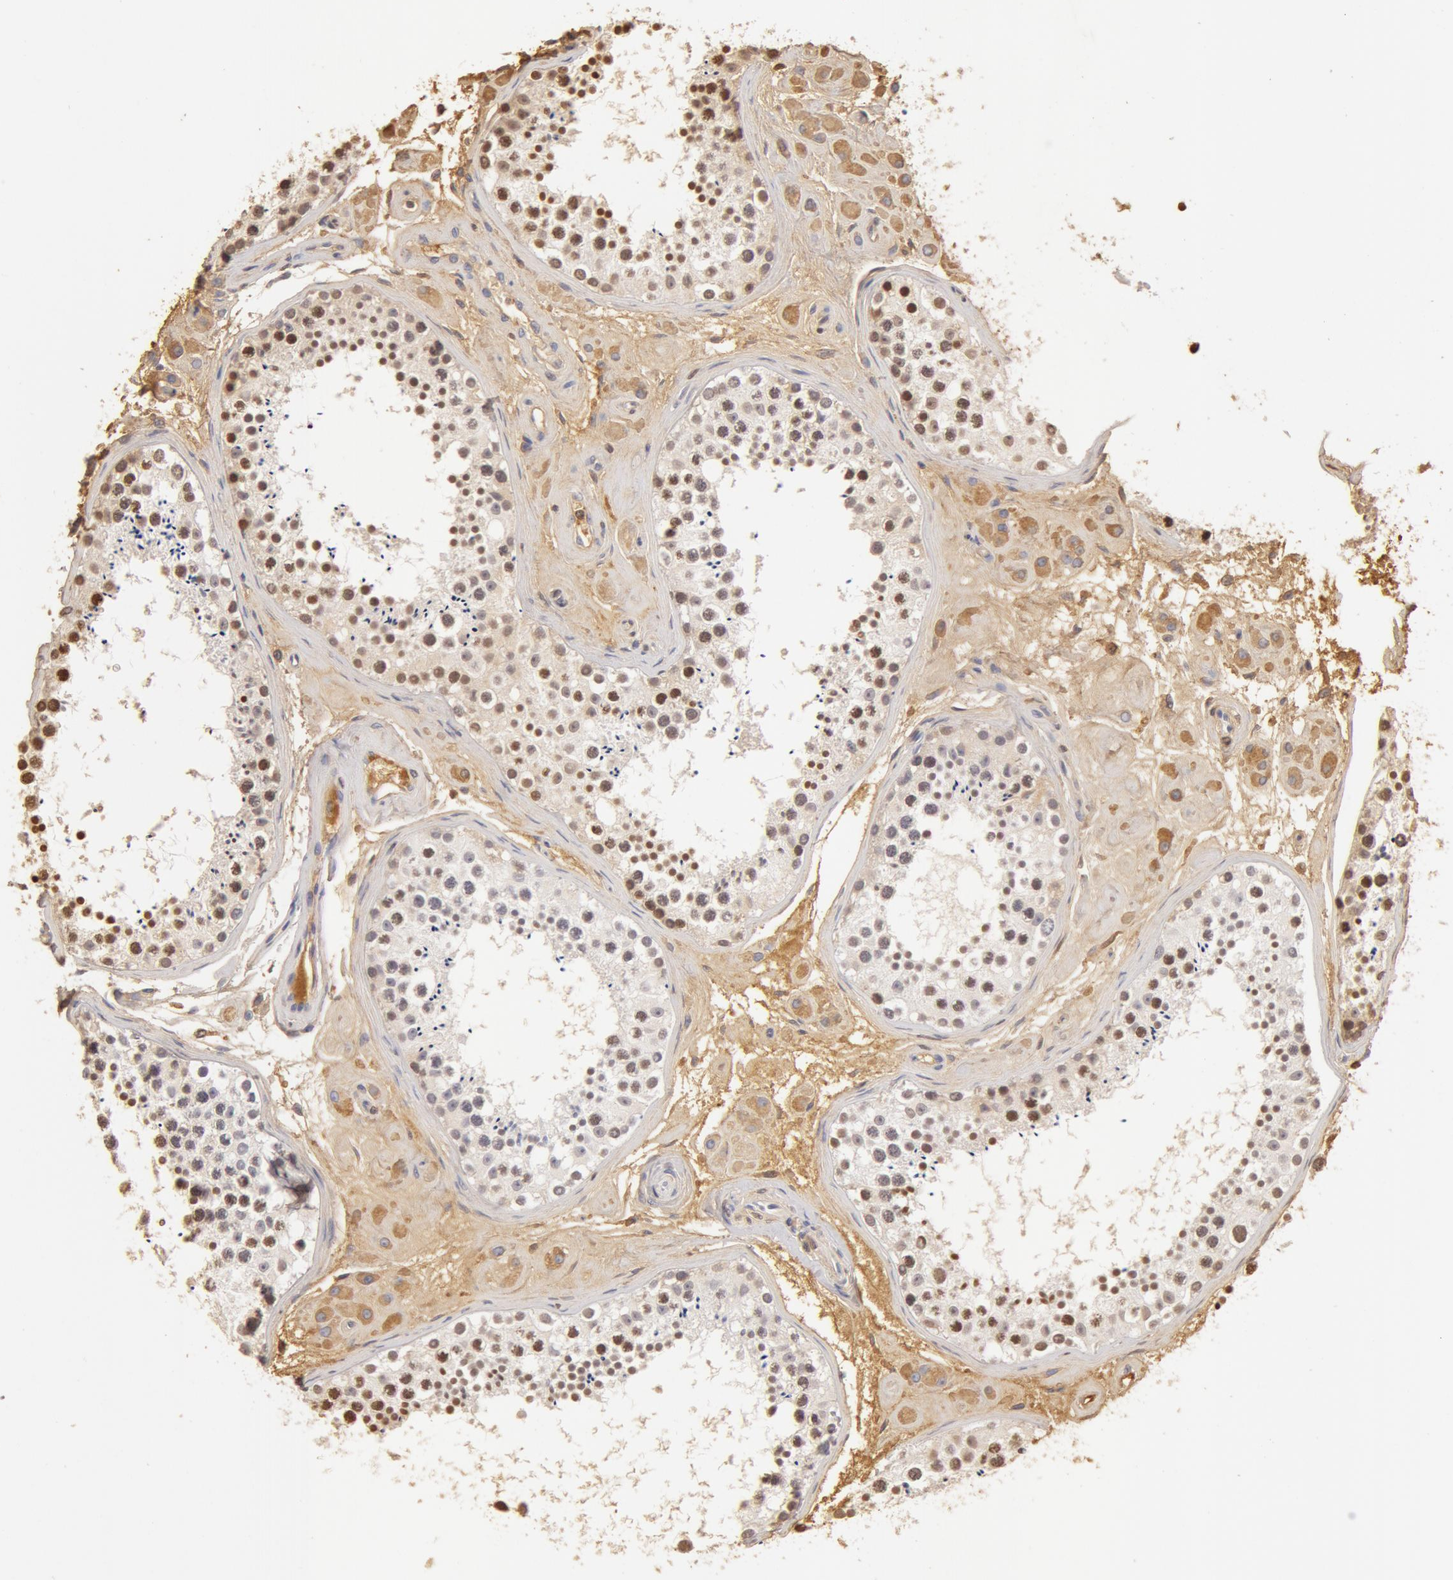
{"staining": {"intensity": "weak", "quantity": "25%-75%", "location": "nuclear"}, "tissue": "testis", "cell_type": "Cells in seminiferous ducts", "image_type": "normal", "snomed": [{"axis": "morphology", "description": "Normal tissue, NOS"}, {"axis": "topography", "description": "Testis"}], "caption": "Protein staining of unremarkable testis displays weak nuclear staining in approximately 25%-75% of cells in seminiferous ducts.", "gene": "TF", "patient": {"sex": "male", "age": 38}}